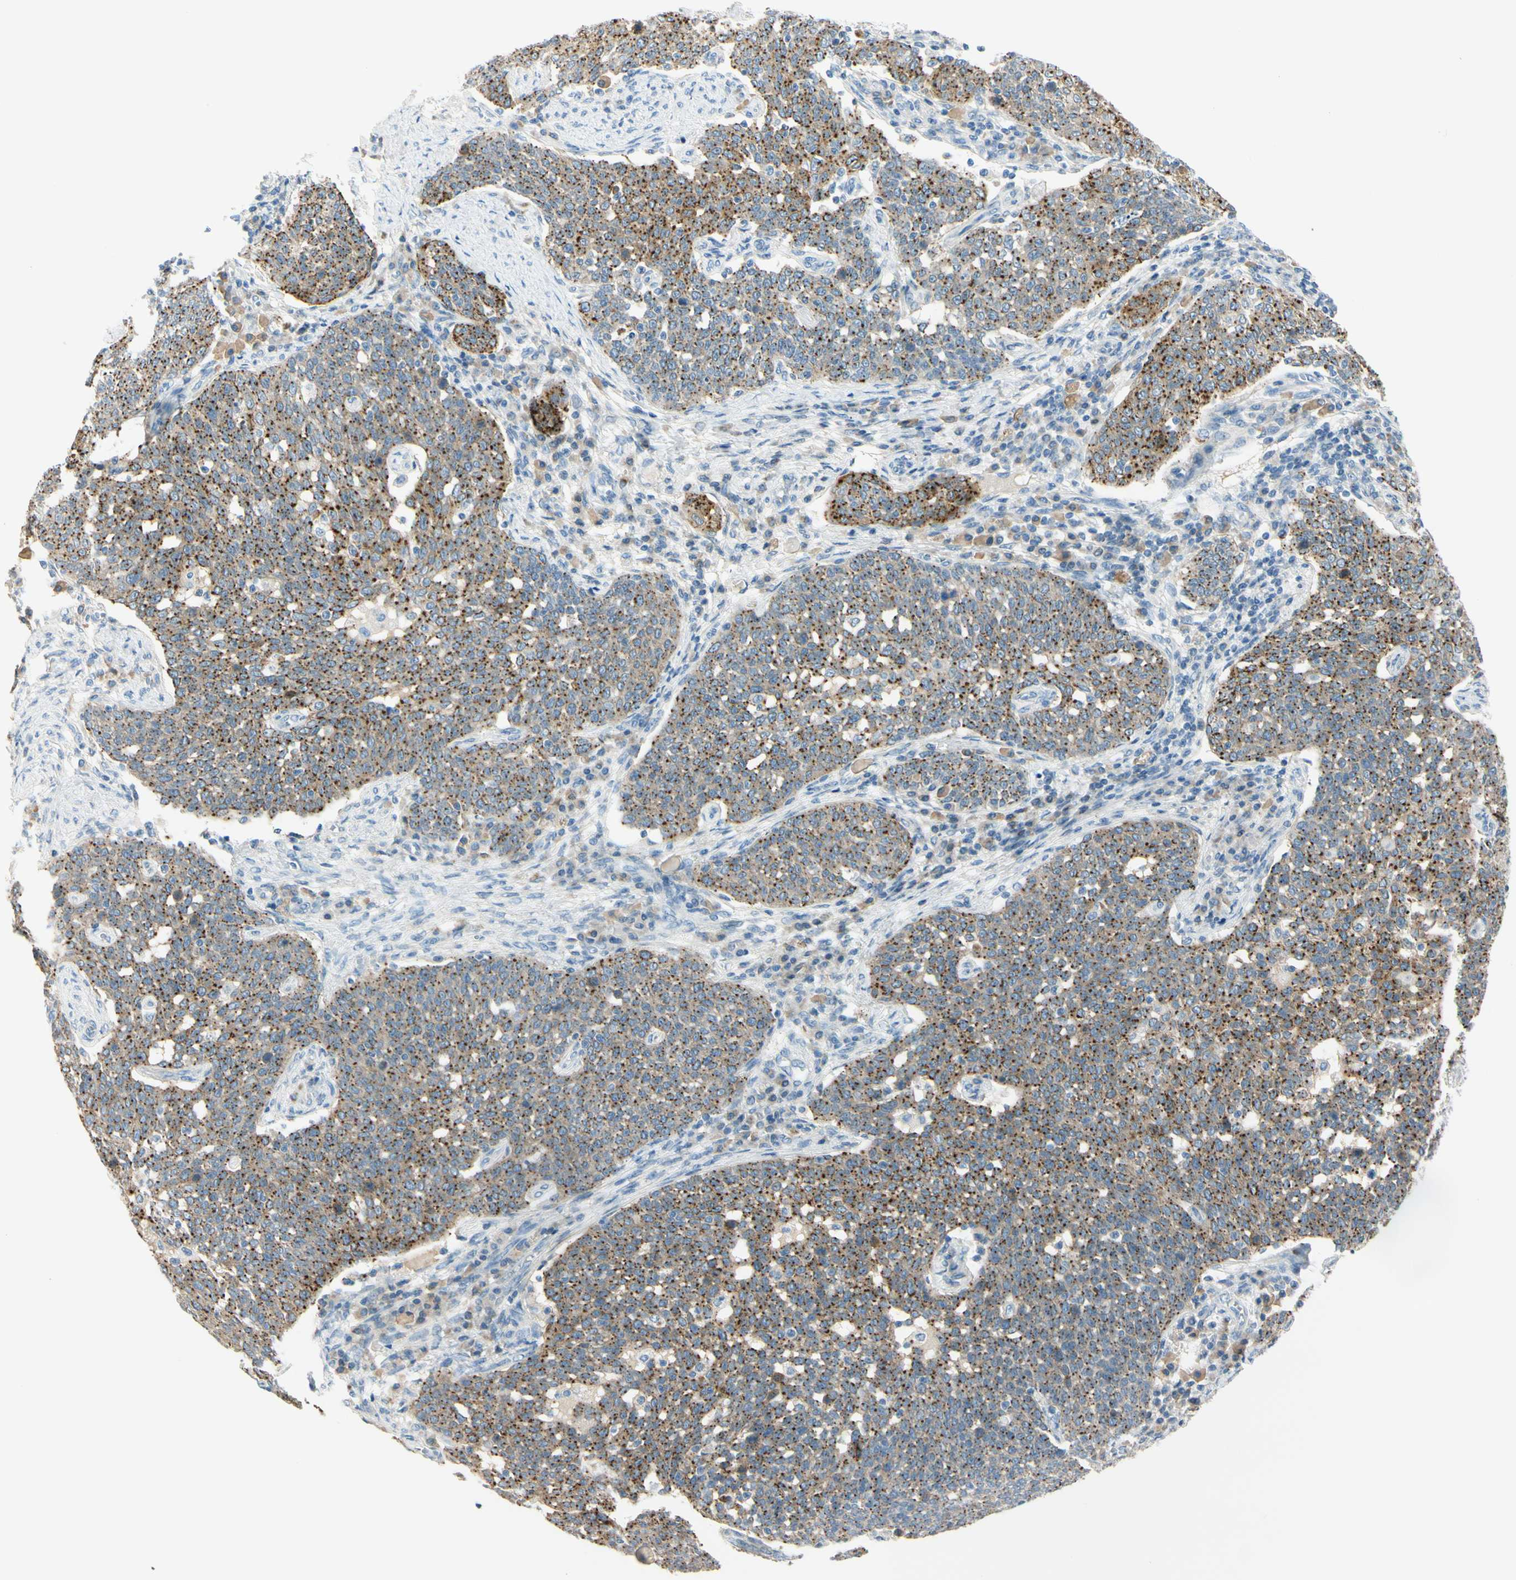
{"staining": {"intensity": "strong", "quantity": ">75%", "location": "cytoplasmic/membranous"}, "tissue": "cervical cancer", "cell_type": "Tumor cells", "image_type": "cancer", "snomed": [{"axis": "morphology", "description": "Squamous cell carcinoma, NOS"}, {"axis": "topography", "description": "Cervix"}], "caption": "Cervical cancer (squamous cell carcinoma) stained for a protein (brown) reveals strong cytoplasmic/membranous positive expression in approximately >75% of tumor cells.", "gene": "GALNT5", "patient": {"sex": "female", "age": 34}}